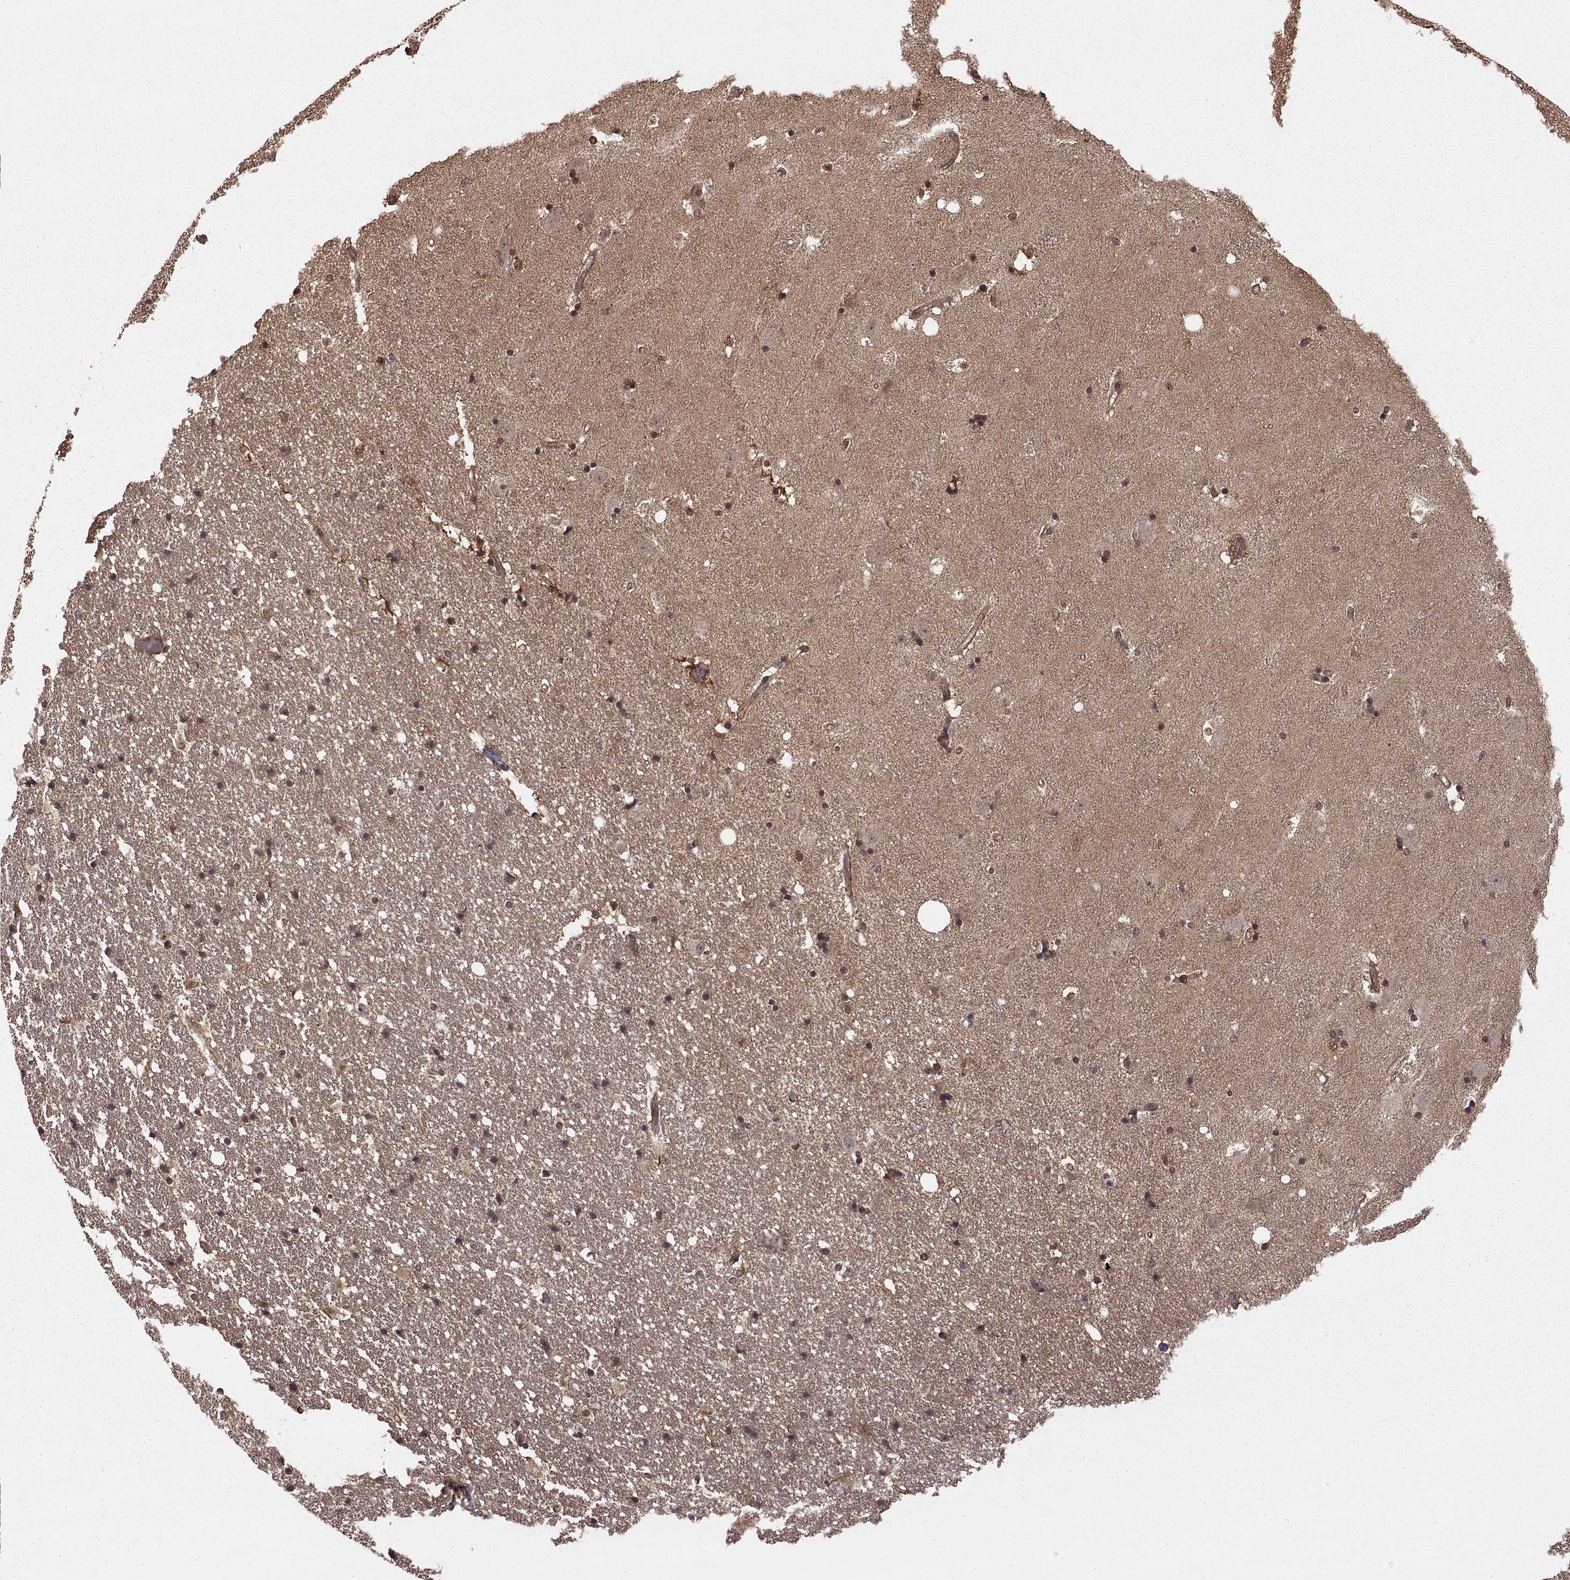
{"staining": {"intensity": "strong", "quantity": "25%-75%", "location": "cytoplasmic/membranous,nuclear"}, "tissue": "hippocampus", "cell_type": "Glial cells", "image_type": "normal", "snomed": [{"axis": "morphology", "description": "Normal tissue, NOS"}, {"axis": "topography", "description": "Hippocampus"}], "caption": "Immunohistochemistry image of normal hippocampus: hippocampus stained using IHC shows high levels of strong protein expression localized specifically in the cytoplasmic/membranous,nuclear of glial cells, appearing as a cytoplasmic/membranous,nuclear brown color.", "gene": "DEDD", "patient": {"sex": "male", "age": 49}}